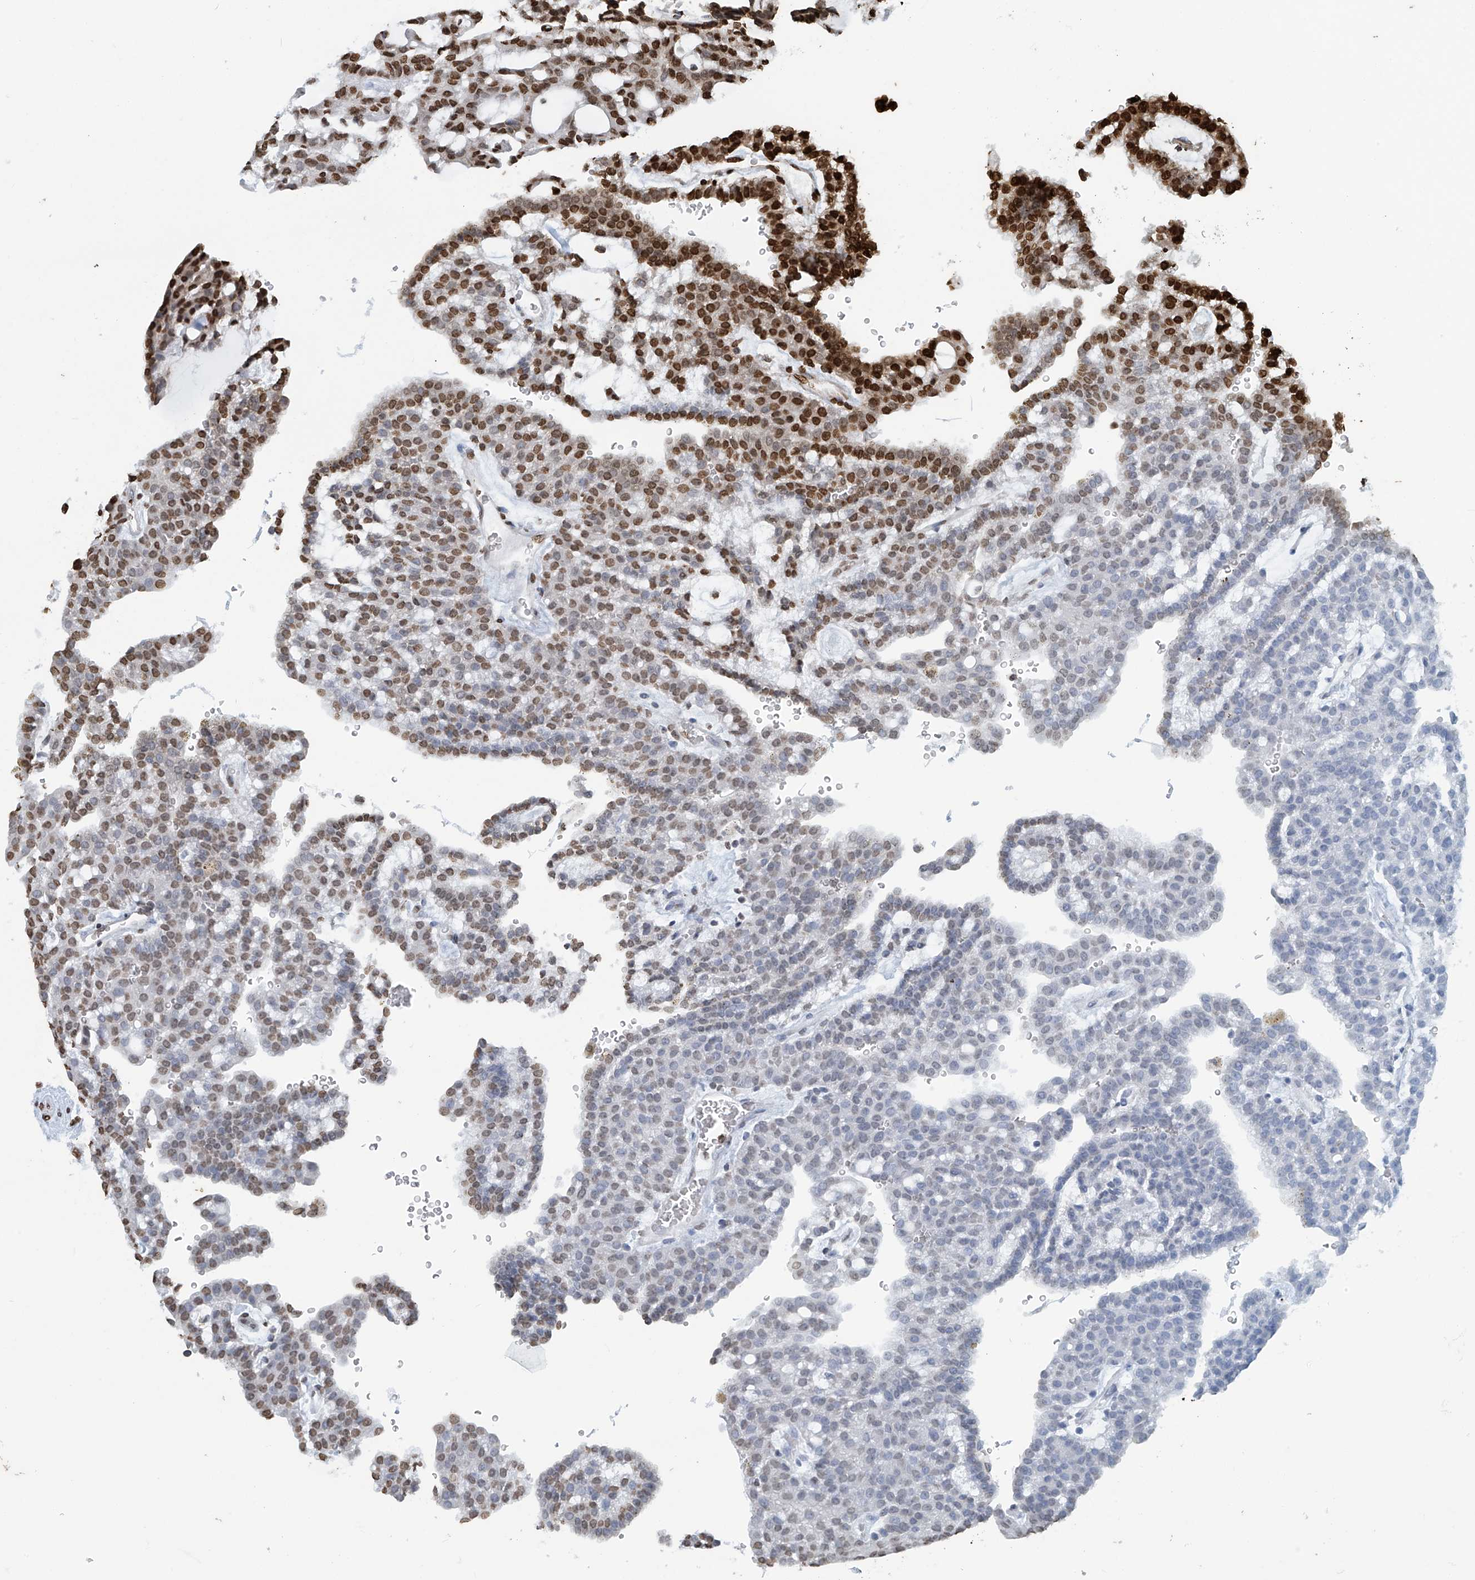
{"staining": {"intensity": "strong", "quantity": "25%-75%", "location": "nuclear"}, "tissue": "renal cancer", "cell_type": "Tumor cells", "image_type": "cancer", "snomed": [{"axis": "morphology", "description": "Adenocarcinoma, NOS"}, {"axis": "topography", "description": "Kidney"}], "caption": "Immunohistochemistry of adenocarcinoma (renal) shows high levels of strong nuclear positivity in about 25%-75% of tumor cells.", "gene": "DPPA2", "patient": {"sex": "male", "age": 63}}